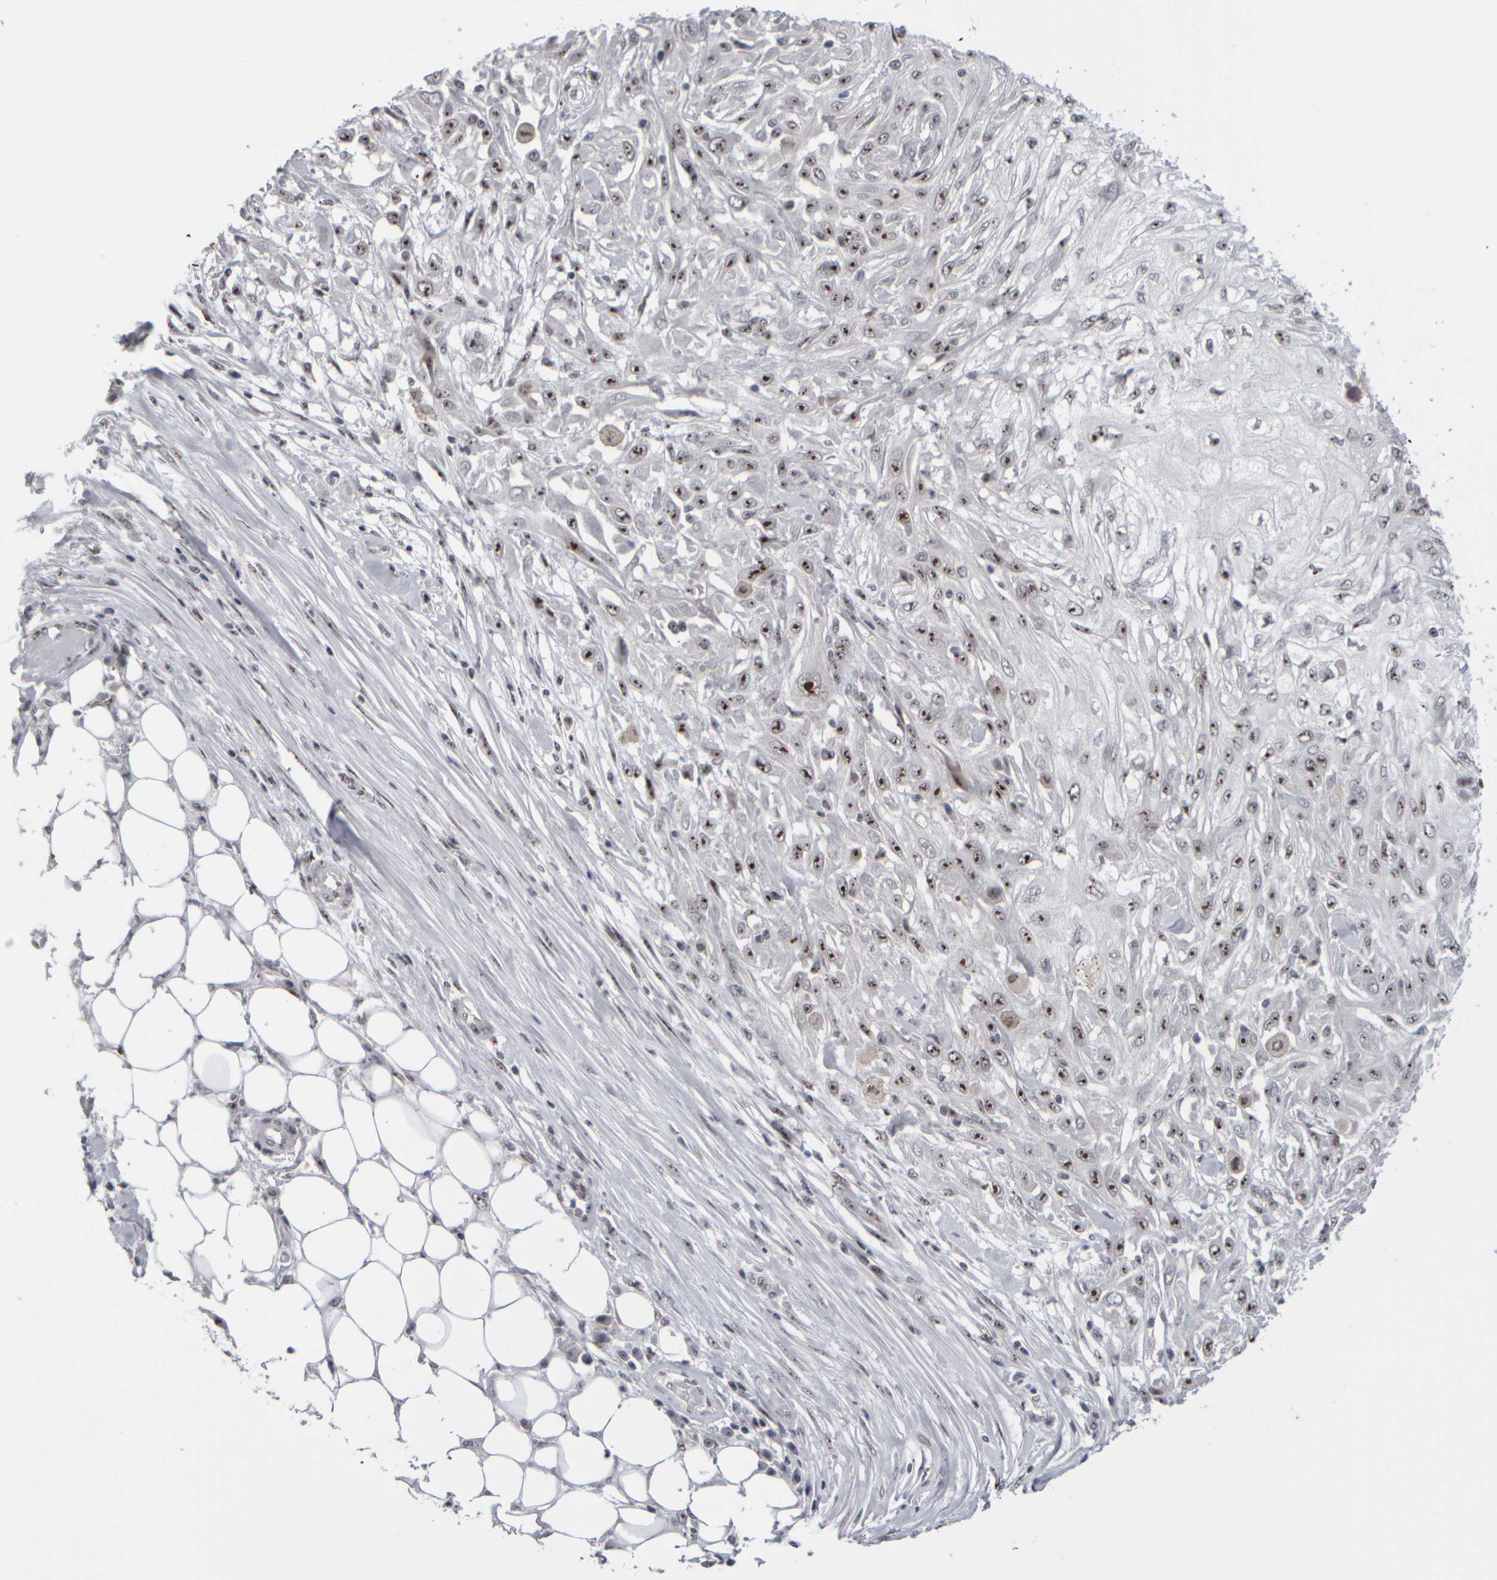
{"staining": {"intensity": "moderate", "quantity": ">75%", "location": "nuclear"}, "tissue": "skin cancer", "cell_type": "Tumor cells", "image_type": "cancer", "snomed": [{"axis": "morphology", "description": "Squamous cell carcinoma, NOS"}, {"axis": "morphology", "description": "Squamous cell carcinoma, metastatic, NOS"}, {"axis": "topography", "description": "Skin"}, {"axis": "topography", "description": "Lymph node"}], "caption": "Moderate nuclear positivity is appreciated in approximately >75% of tumor cells in skin cancer. (DAB (3,3'-diaminobenzidine) IHC with brightfield microscopy, high magnification).", "gene": "SURF6", "patient": {"sex": "male", "age": 75}}